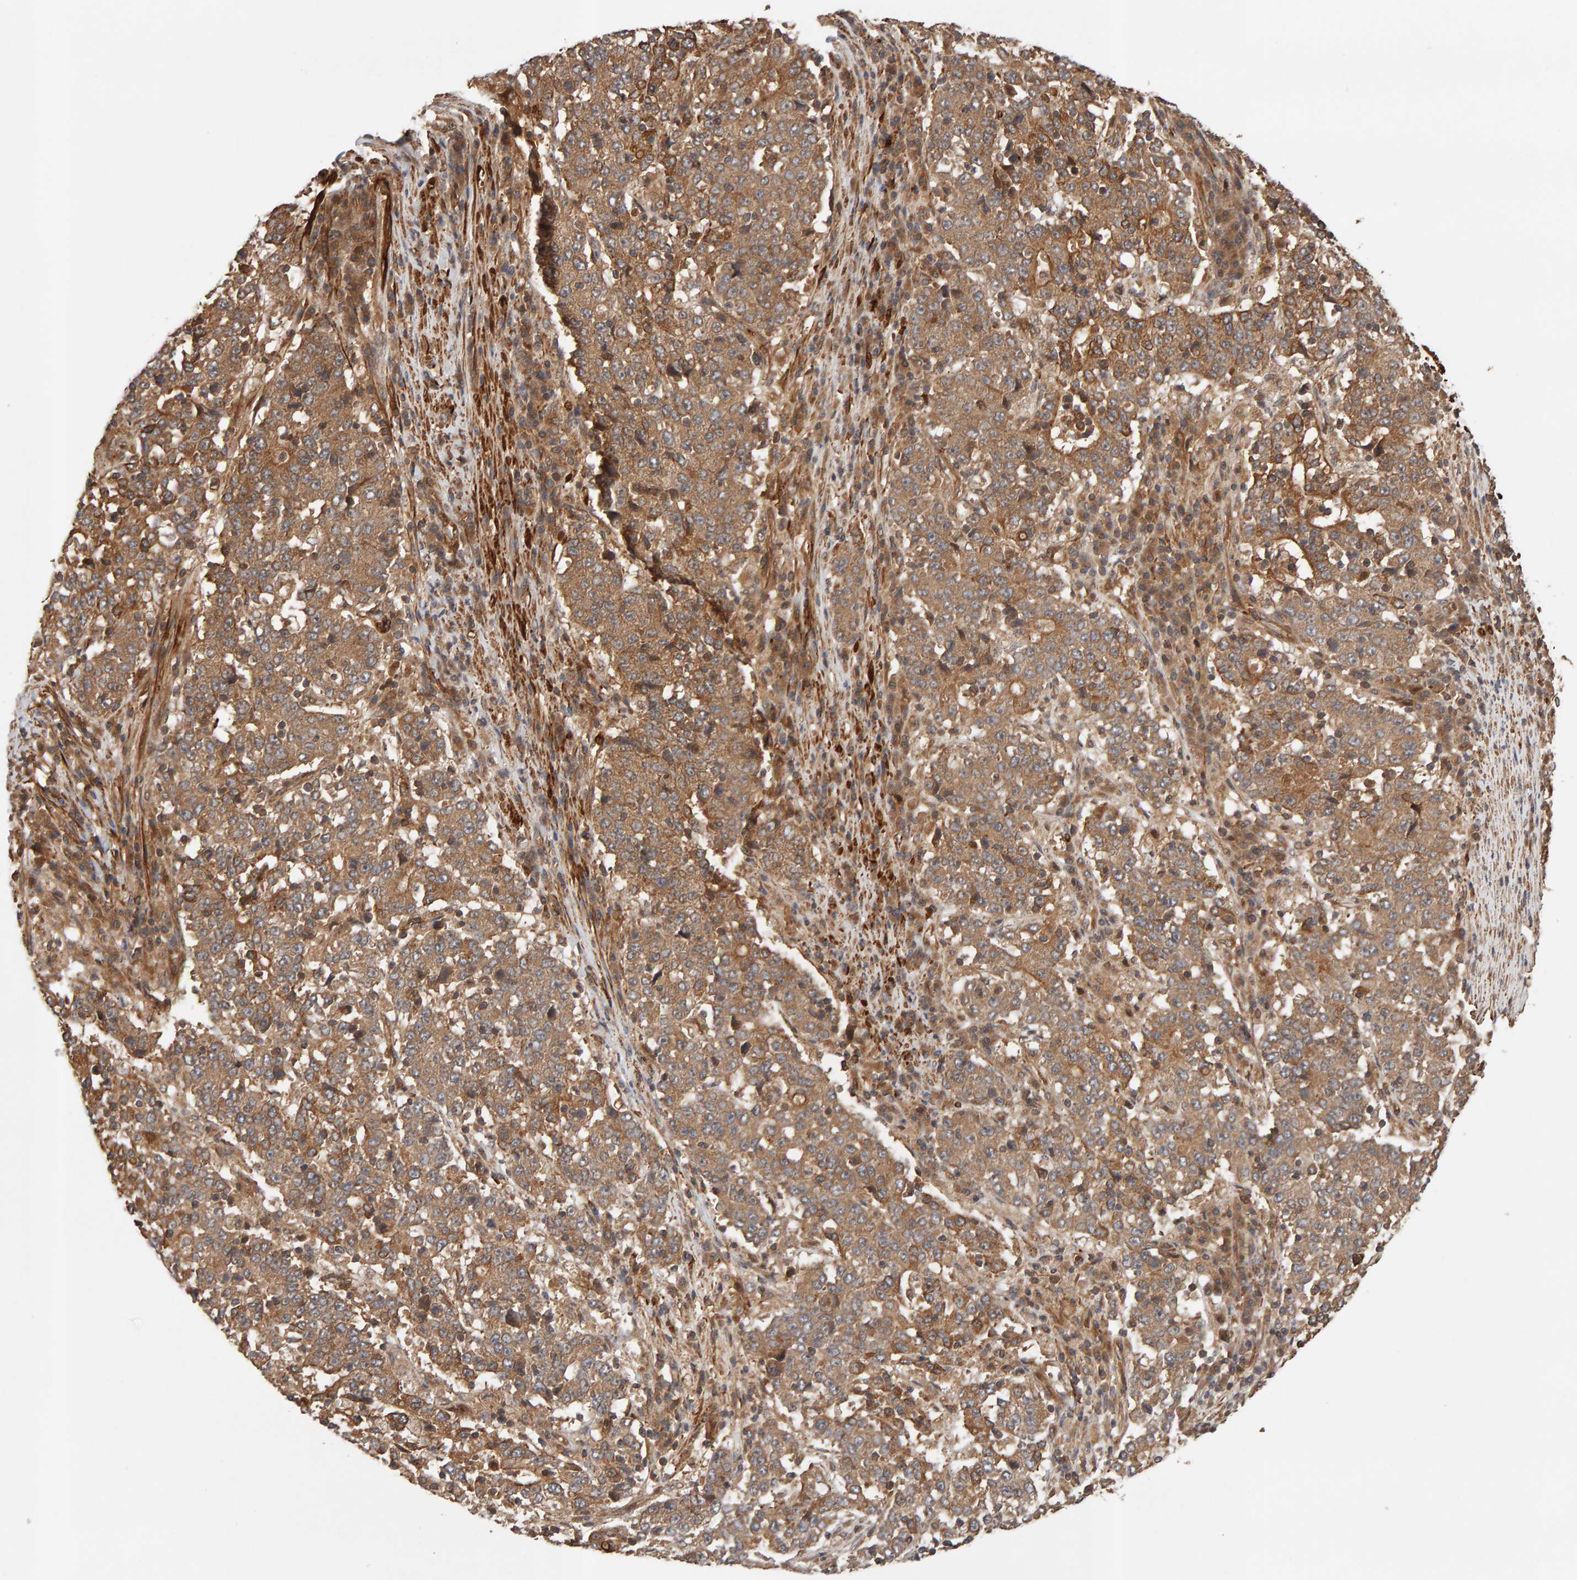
{"staining": {"intensity": "moderate", "quantity": ">75%", "location": "cytoplasmic/membranous"}, "tissue": "stomach cancer", "cell_type": "Tumor cells", "image_type": "cancer", "snomed": [{"axis": "morphology", "description": "Adenocarcinoma, NOS"}, {"axis": "topography", "description": "Stomach"}], "caption": "A brown stain shows moderate cytoplasmic/membranous positivity of a protein in human adenocarcinoma (stomach) tumor cells. Using DAB (3,3'-diaminobenzidine) (brown) and hematoxylin (blue) stains, captured at high magnification using brightfield microscopy.", "gene": "SYNRG", "patient": {"sex": "male", "age": 59}}